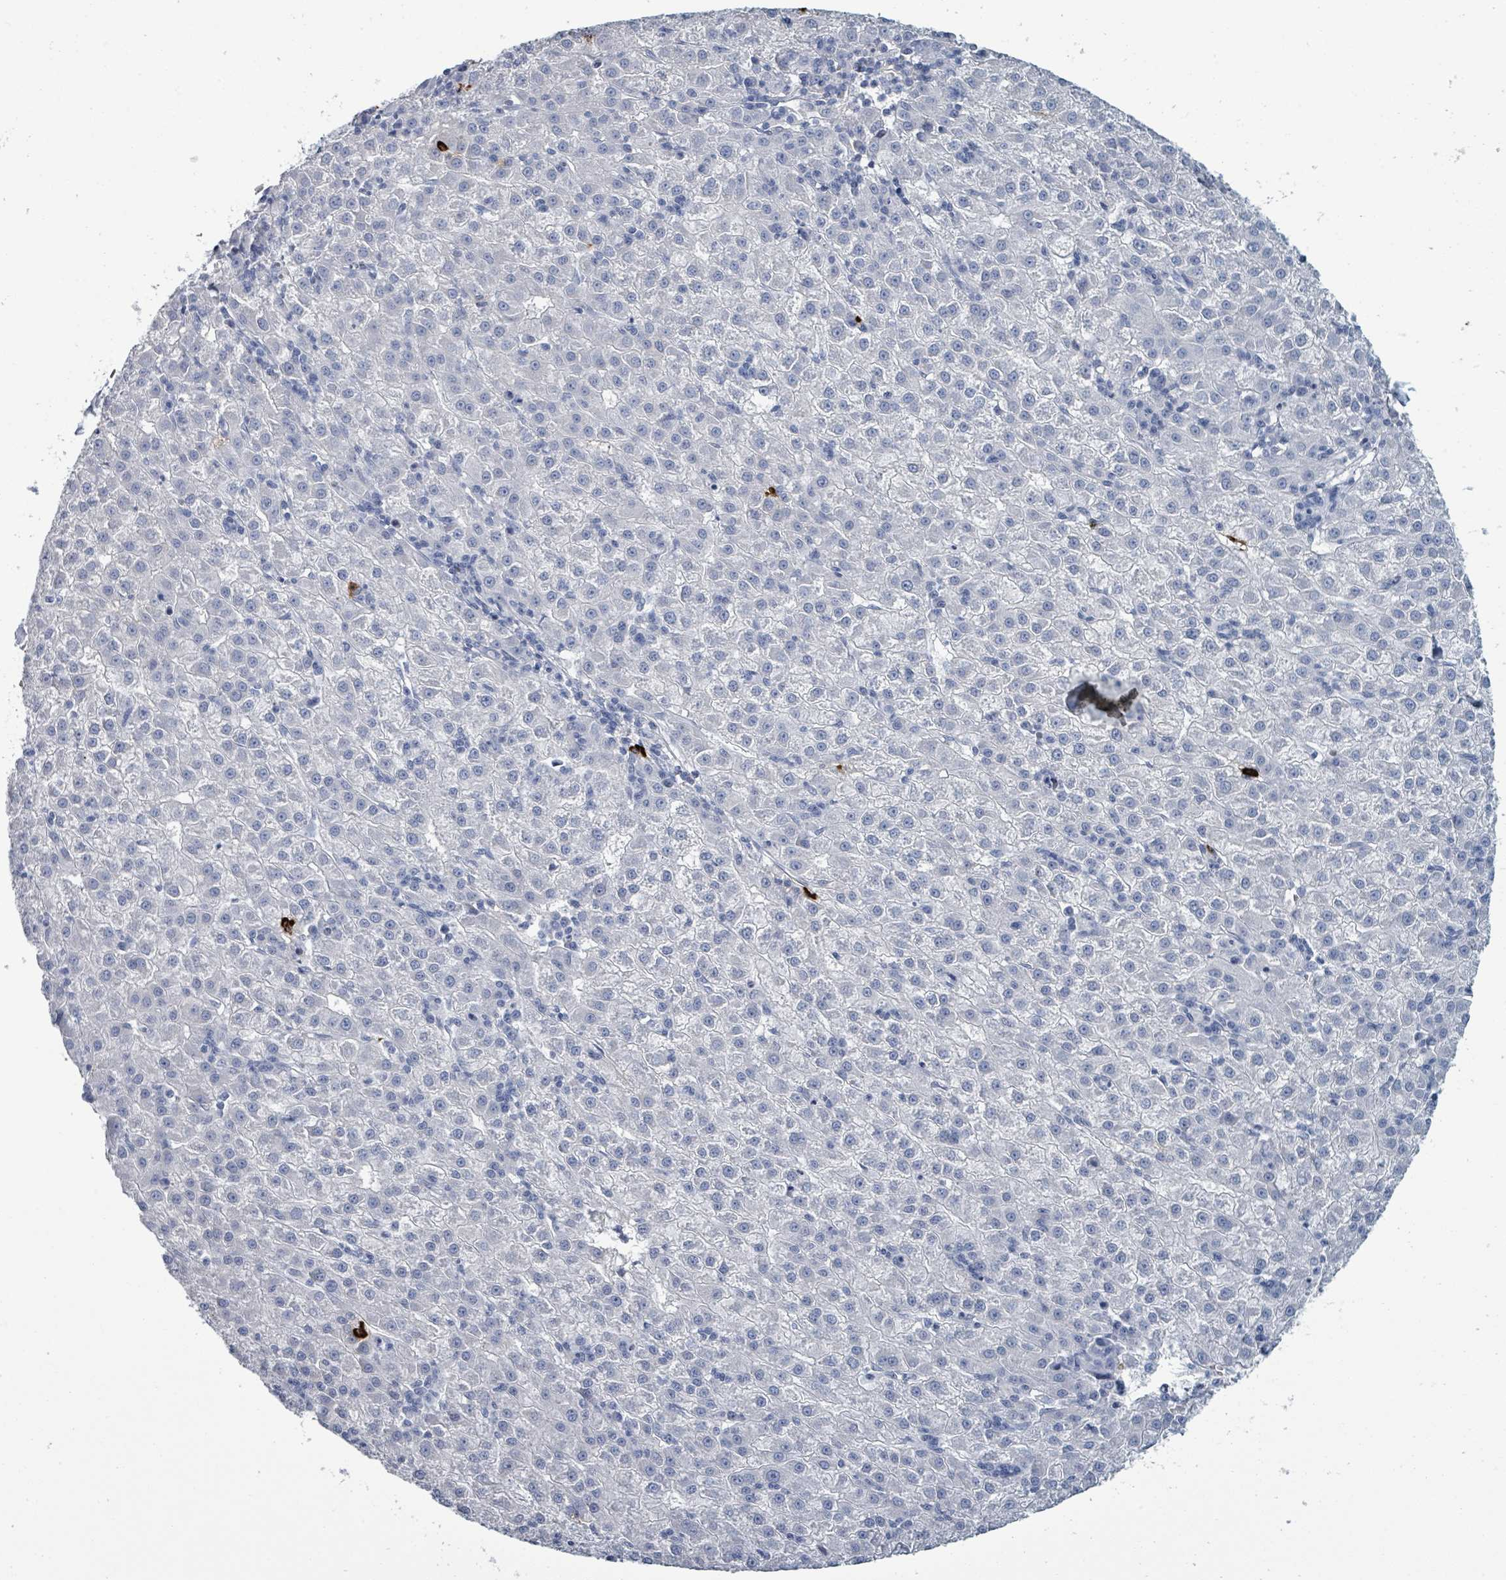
{"staining": {"intensity": "negative", "quantity": "none", "location": "none"}, "tissue": "liver cancer", "cell_type": "Tumor cells", "image_type": "cancer", "snomed": [{"axis": "morphology", "description": "Carcinoma, Hepatocellular, NOS"}, {"axis": "topography", "description": "Liver"}], "caption": "This is an IHC image of human liver cancer (hepatocellular carcinoma). There is no positivity in tumor cells.", "gene": "VPS13D", "patient": {"sex": "male", "age": 76}}